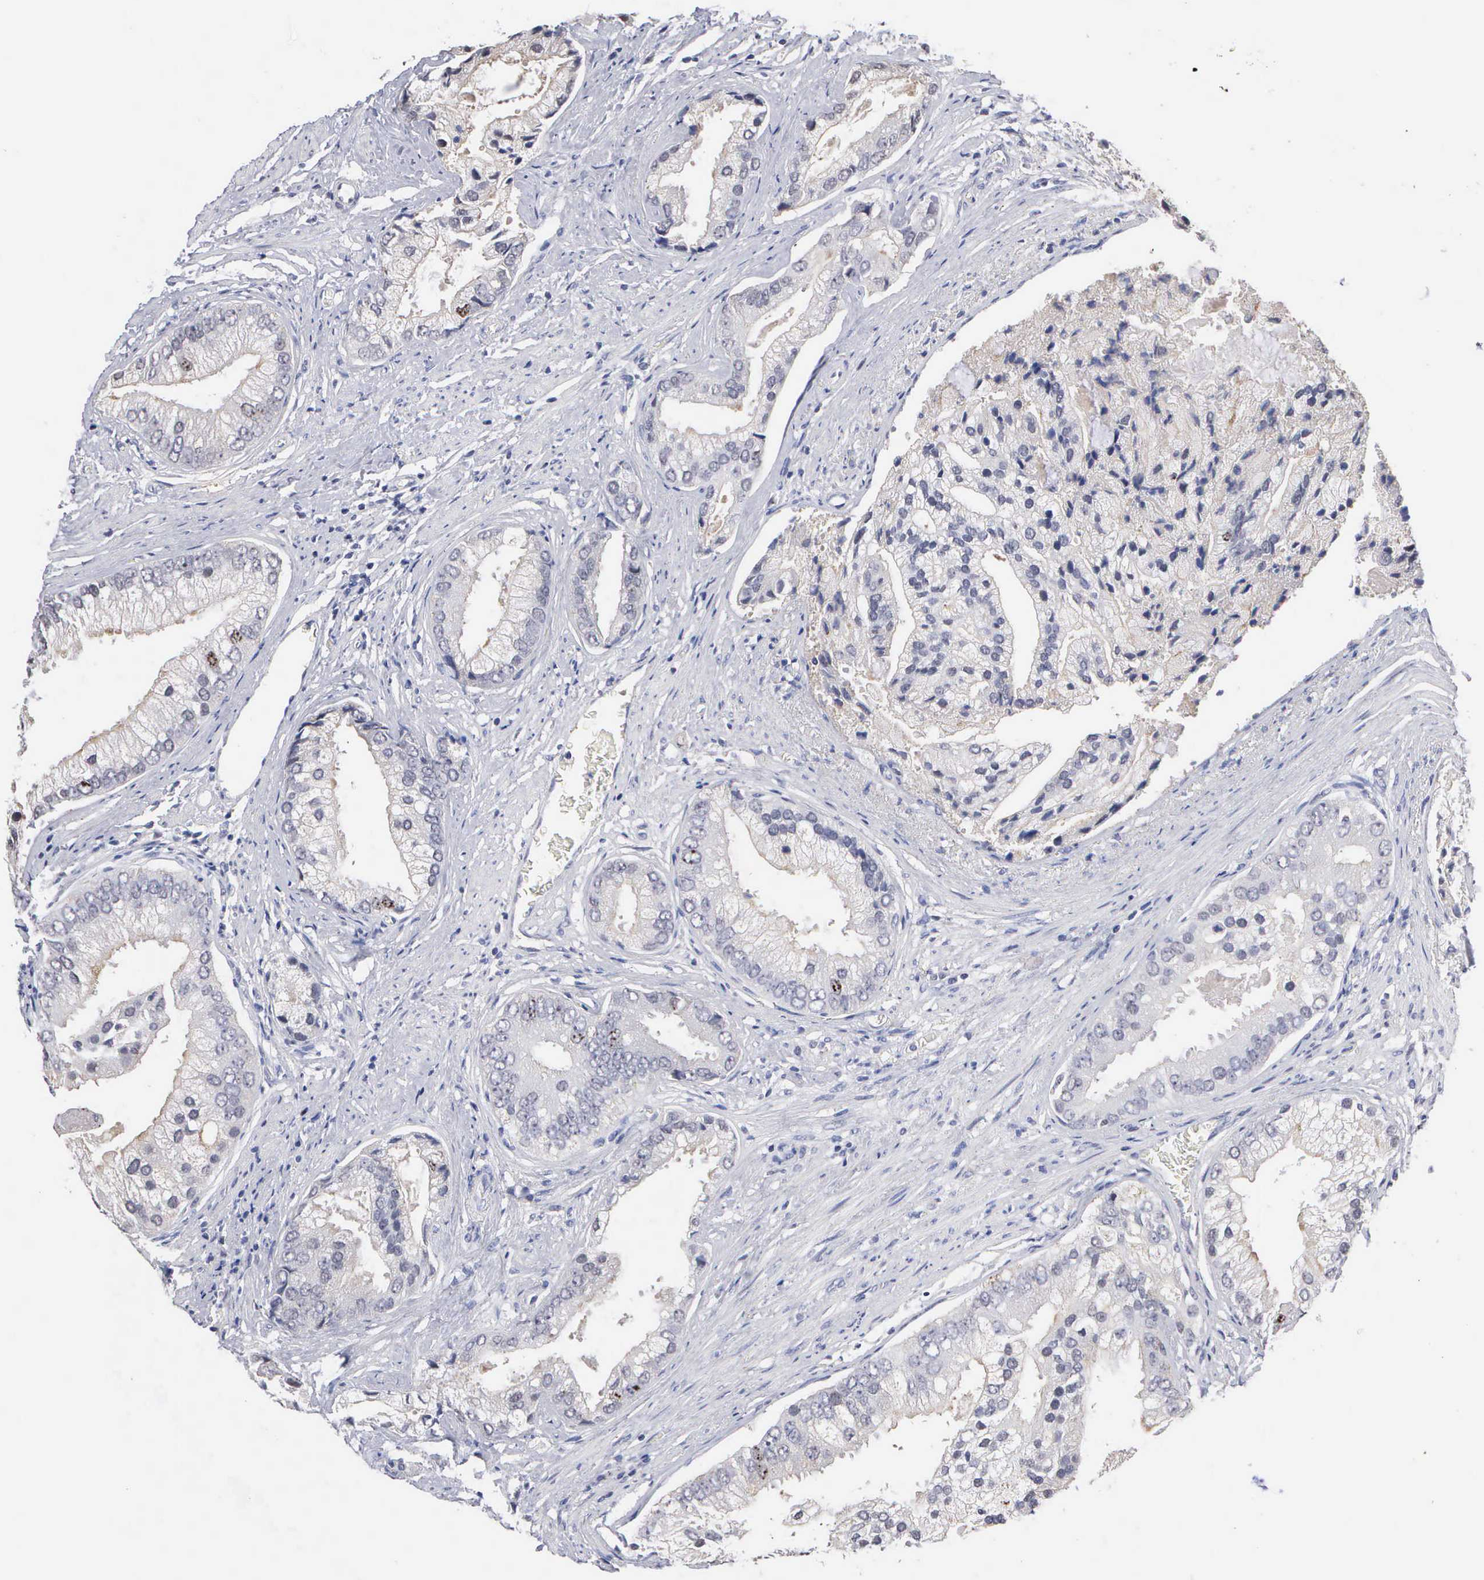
{"staining": {"intensity": "negative", "quantity": "none", "location": "none"}, "tissue": "prostate cancer", "cell_type": "Tumor cells", "image_type": "cancer", "snomed": [{"axis": "morphology", "description": "Adenocarcinoma, Low grade"}, {"axis": "topography", "description": "Prostate"}], "caption": "Adenocarcinoma (low-grade) (prostate) was stained to show a protein in brown. There is no significant positivity in tumor cells.", "gene": "KDM6A", "patient": {"sex": "male", "age": 71}}